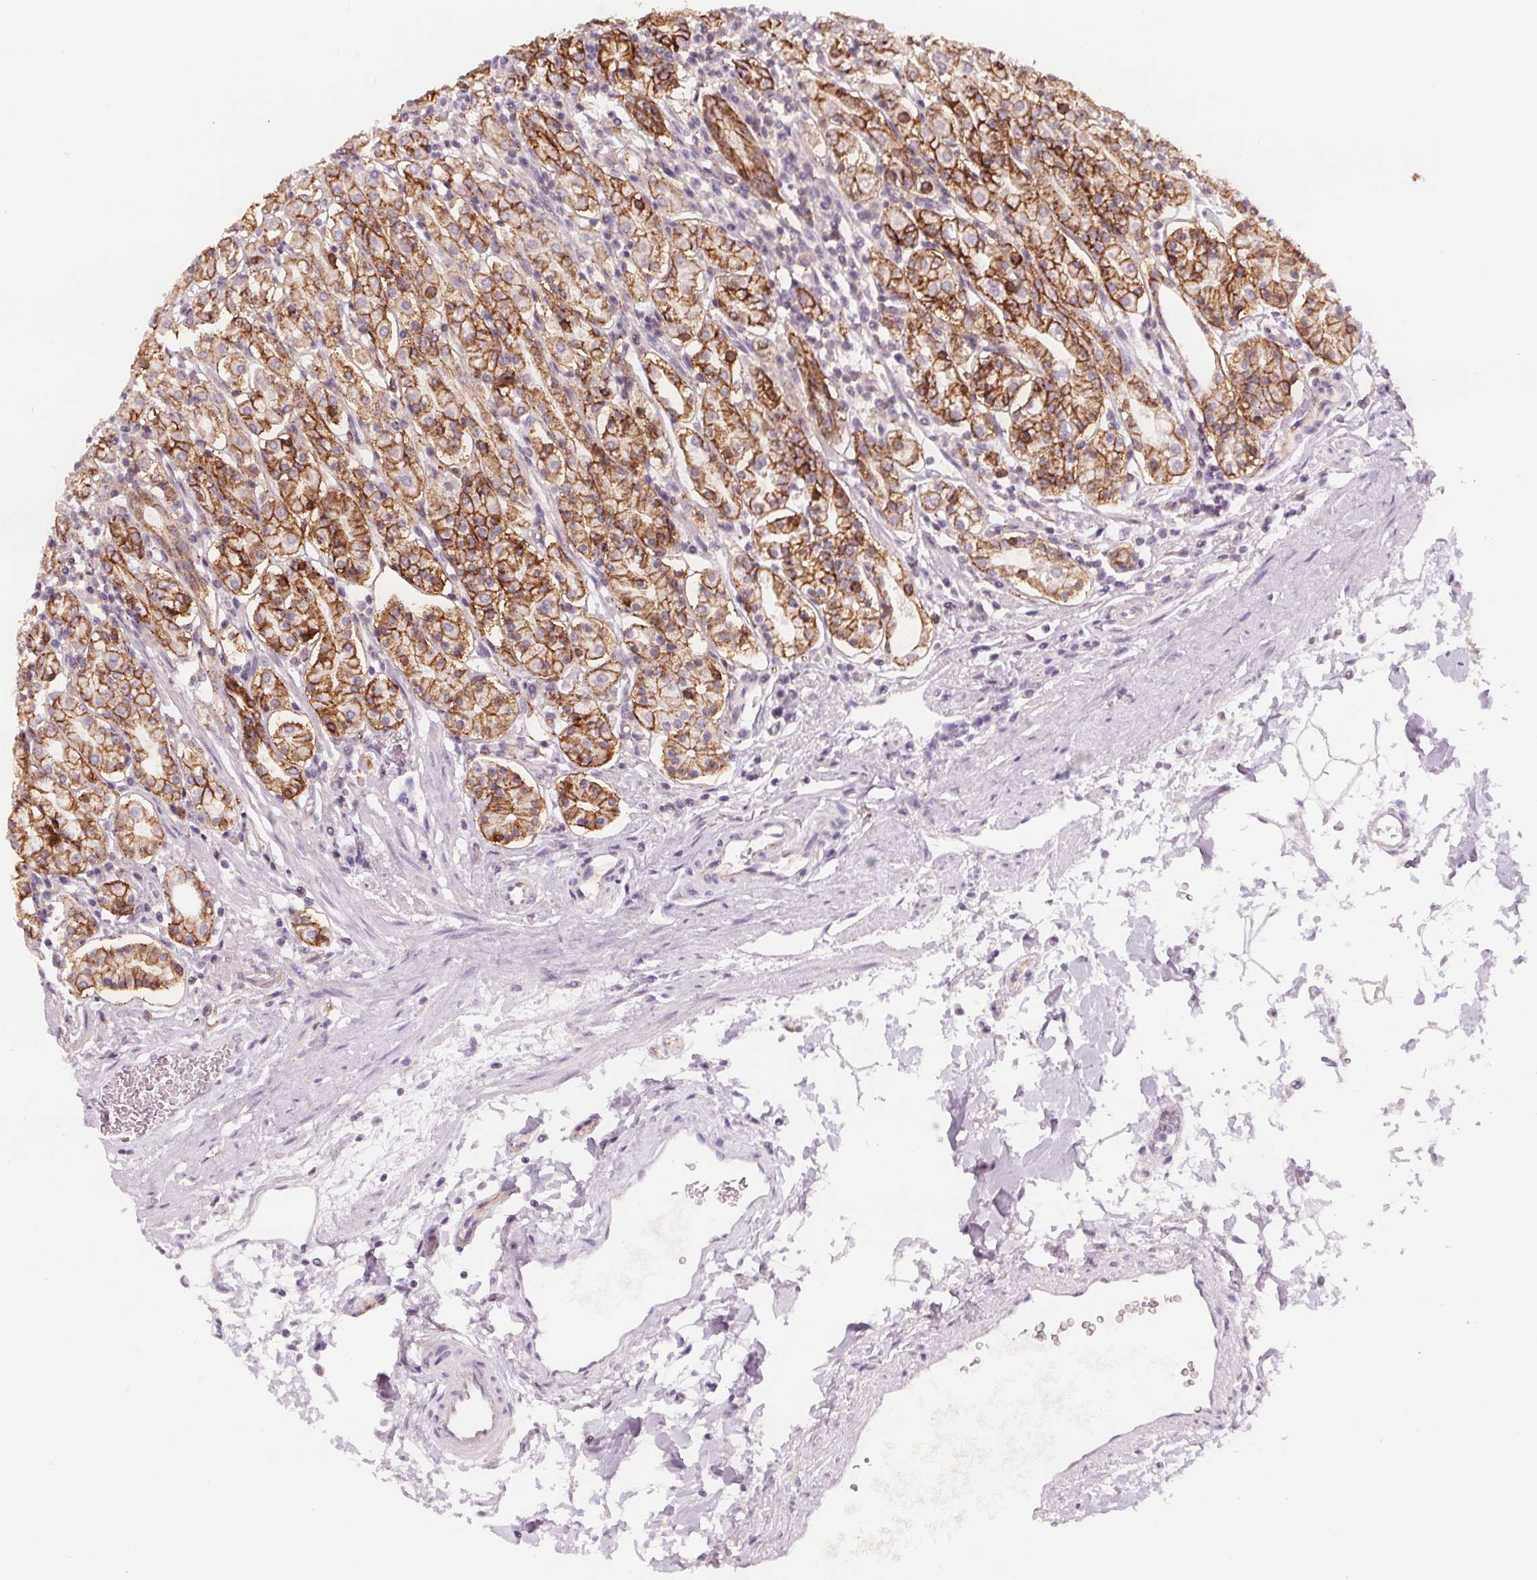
{"staining": {"intensity": "strong", "quantity": ">75%", "location": "cytoplasmic/membranous"}, "tissue": "stomach", "cell_type": "Glandular cells", "image_type": "normal", "snomed": [{"axis": "morphology", "description": "Normal tissue, NOS"}, {"axis": "topography", "description": "Stomach, upper"}, {"axis": "topography", "description": "Stomach"}], "caption": "Unremarkable stomach reveals strong cytoplasmic/membranous positivity in about >75% of glandular cells, visualized by immunohistochemistry. Nuclei are stained in blue.", "gene": "ATP1A1", "patient": {"sex": "male", "age": 62}}